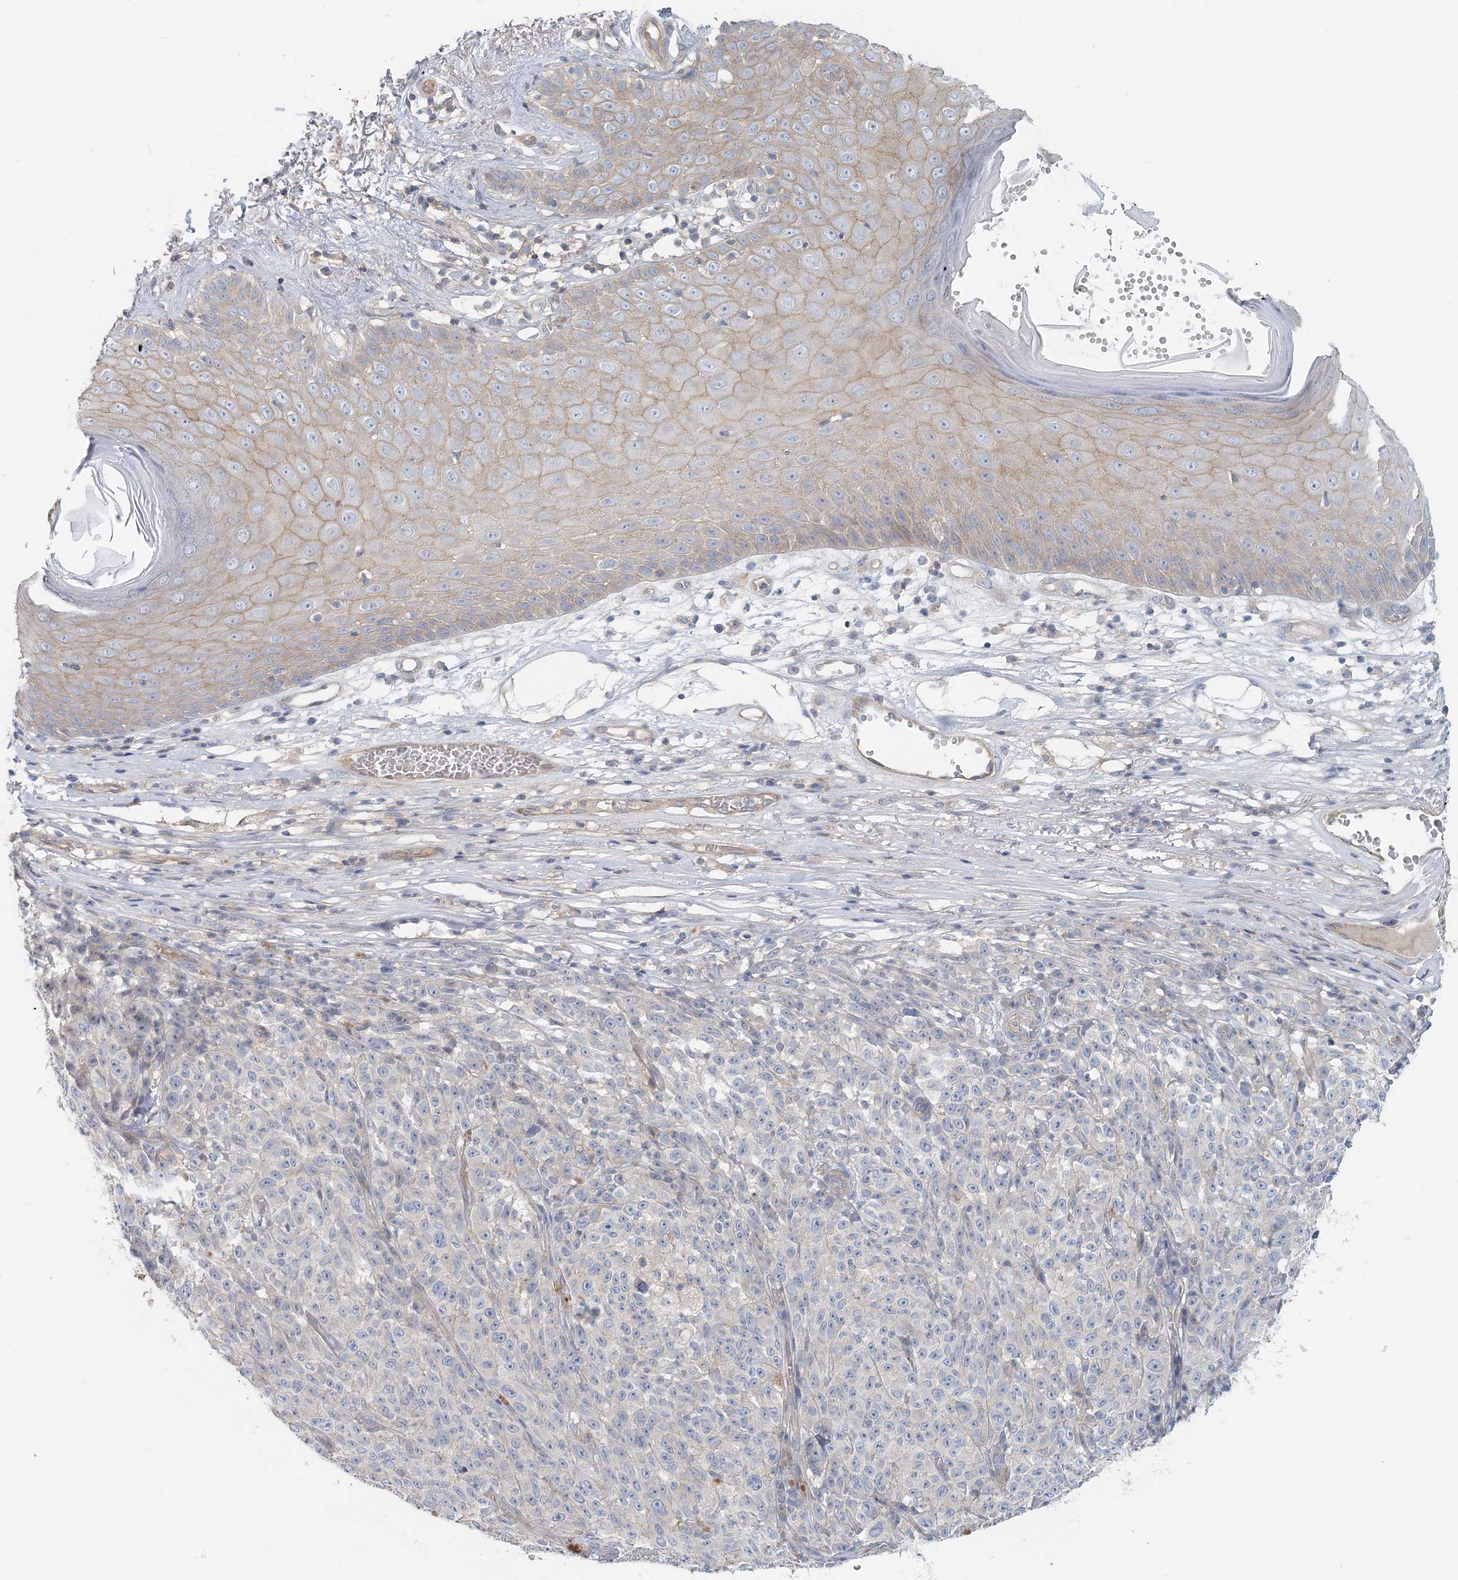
{"staining": {"intensity": "negative", "quantity": "none", "location": "none"}, "tissue": "melanoma", "cell_type": "Tumor cells", "image_type": "cancer", "snomed": [{"axis": "morphology", "description": "Malignant melanoma, NOS"}, {"axis": "topography", "description": "Skin"}], "caption": "Immunohistochemical staining of human malignant melanoma demonstrates no significant expression in tumor cells. The staining was performed using DAB to visualize the protein expression in brown, while the nuclei were stained in blue with hematoxylin (Magnification: 20x).", "gene": "DNMBP", "patient": {"sex": "female", "age": 82}}